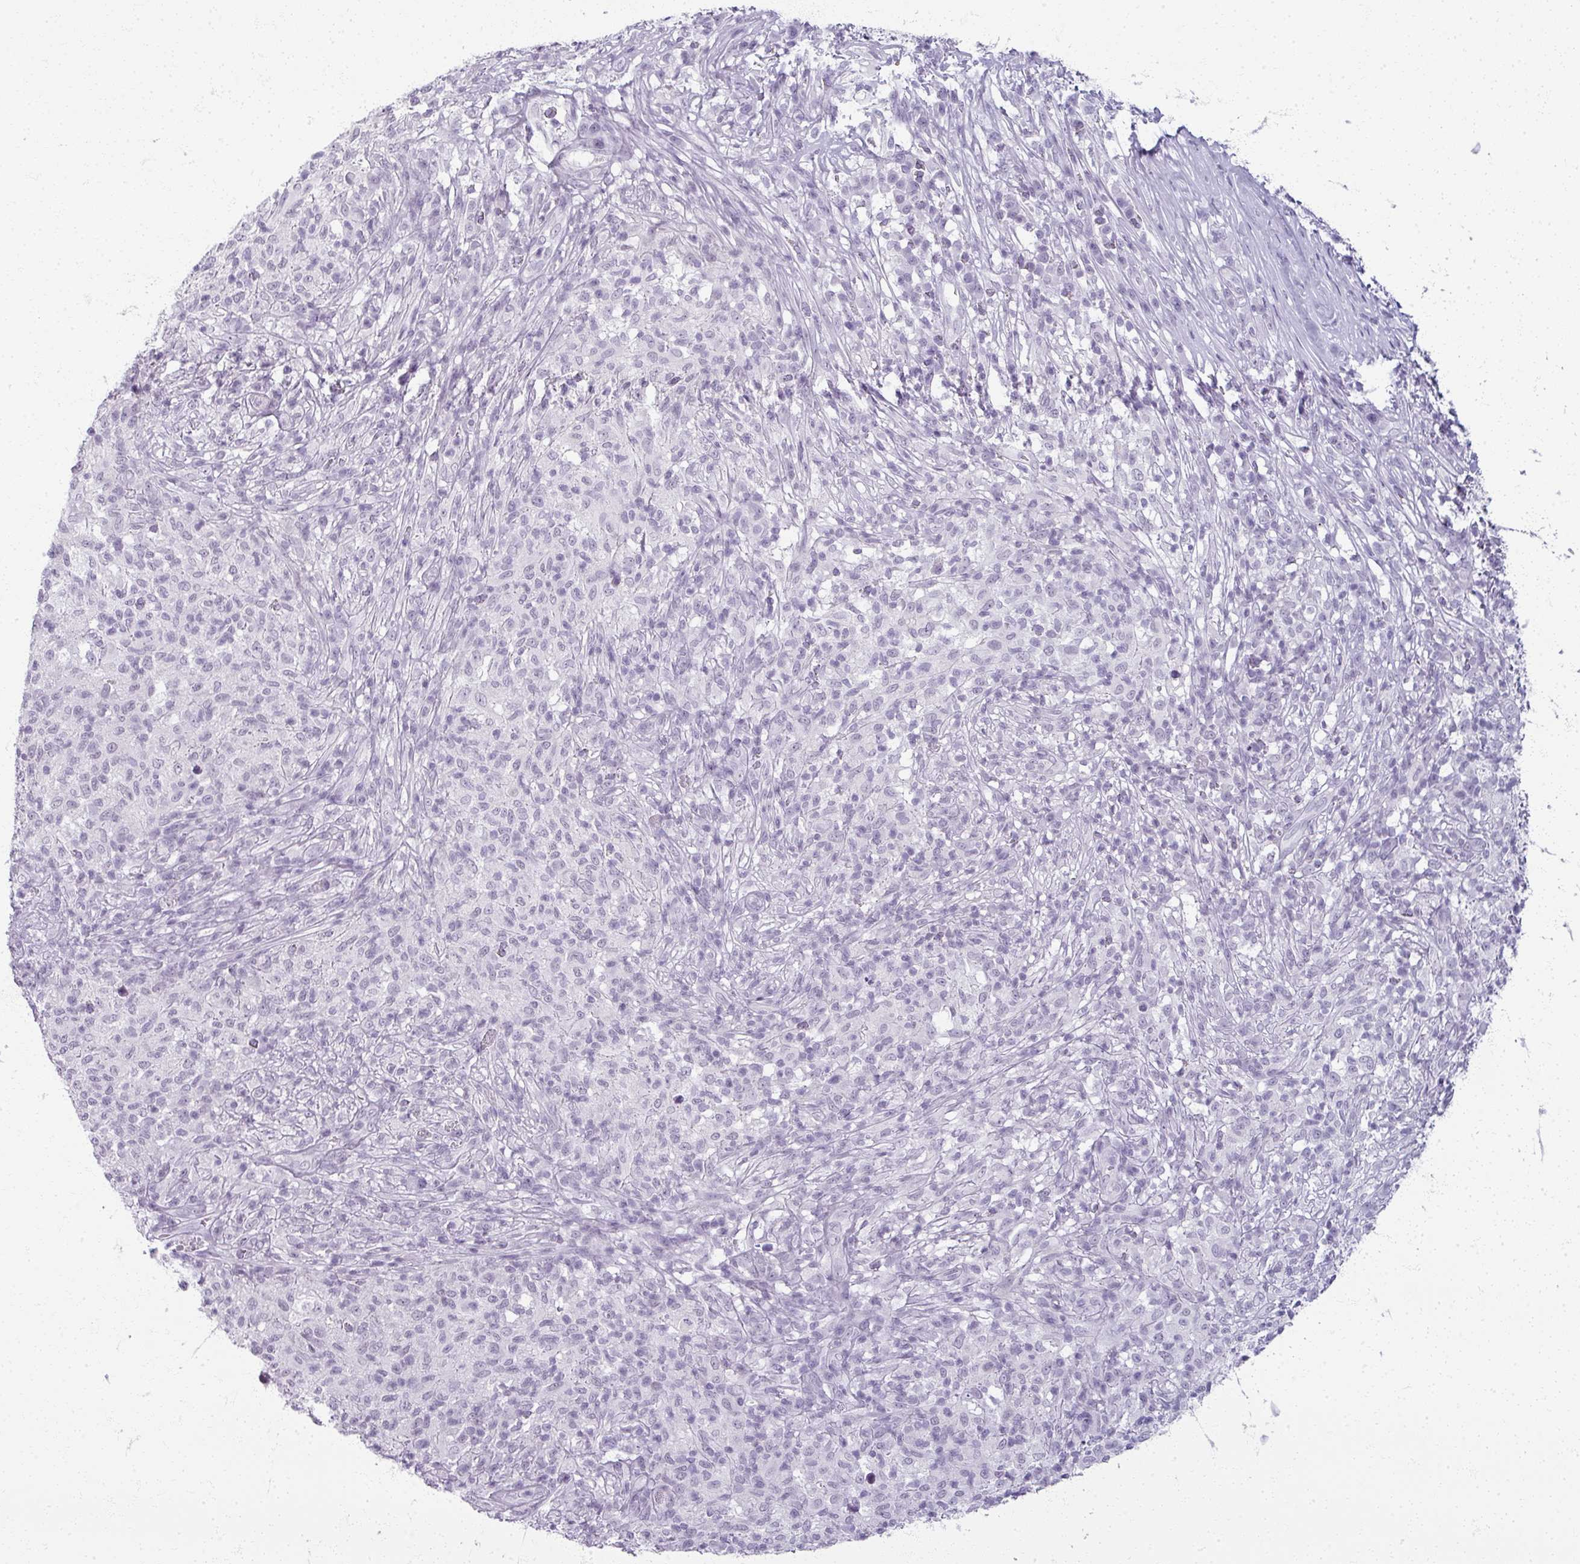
{"staining": {"intensity": "negative", "quantity": "none", "location": "none"}, "tissue": "melanoma", "cell_type": "Tumor cells", "image_type": "cancer", "snomed": [{"axis": "morphology", "description": "Malignant melanoma, NOS"}, {"axis": "topography", "description": "Skin"}], "caption": "Image shows no significant protein staining in tumor cells of melanoma. (Immunohistochemistry, brightfield microscopy, high magnification).", "gene": "RFPL2", "patient": {"sex": "male", "age": 66}}